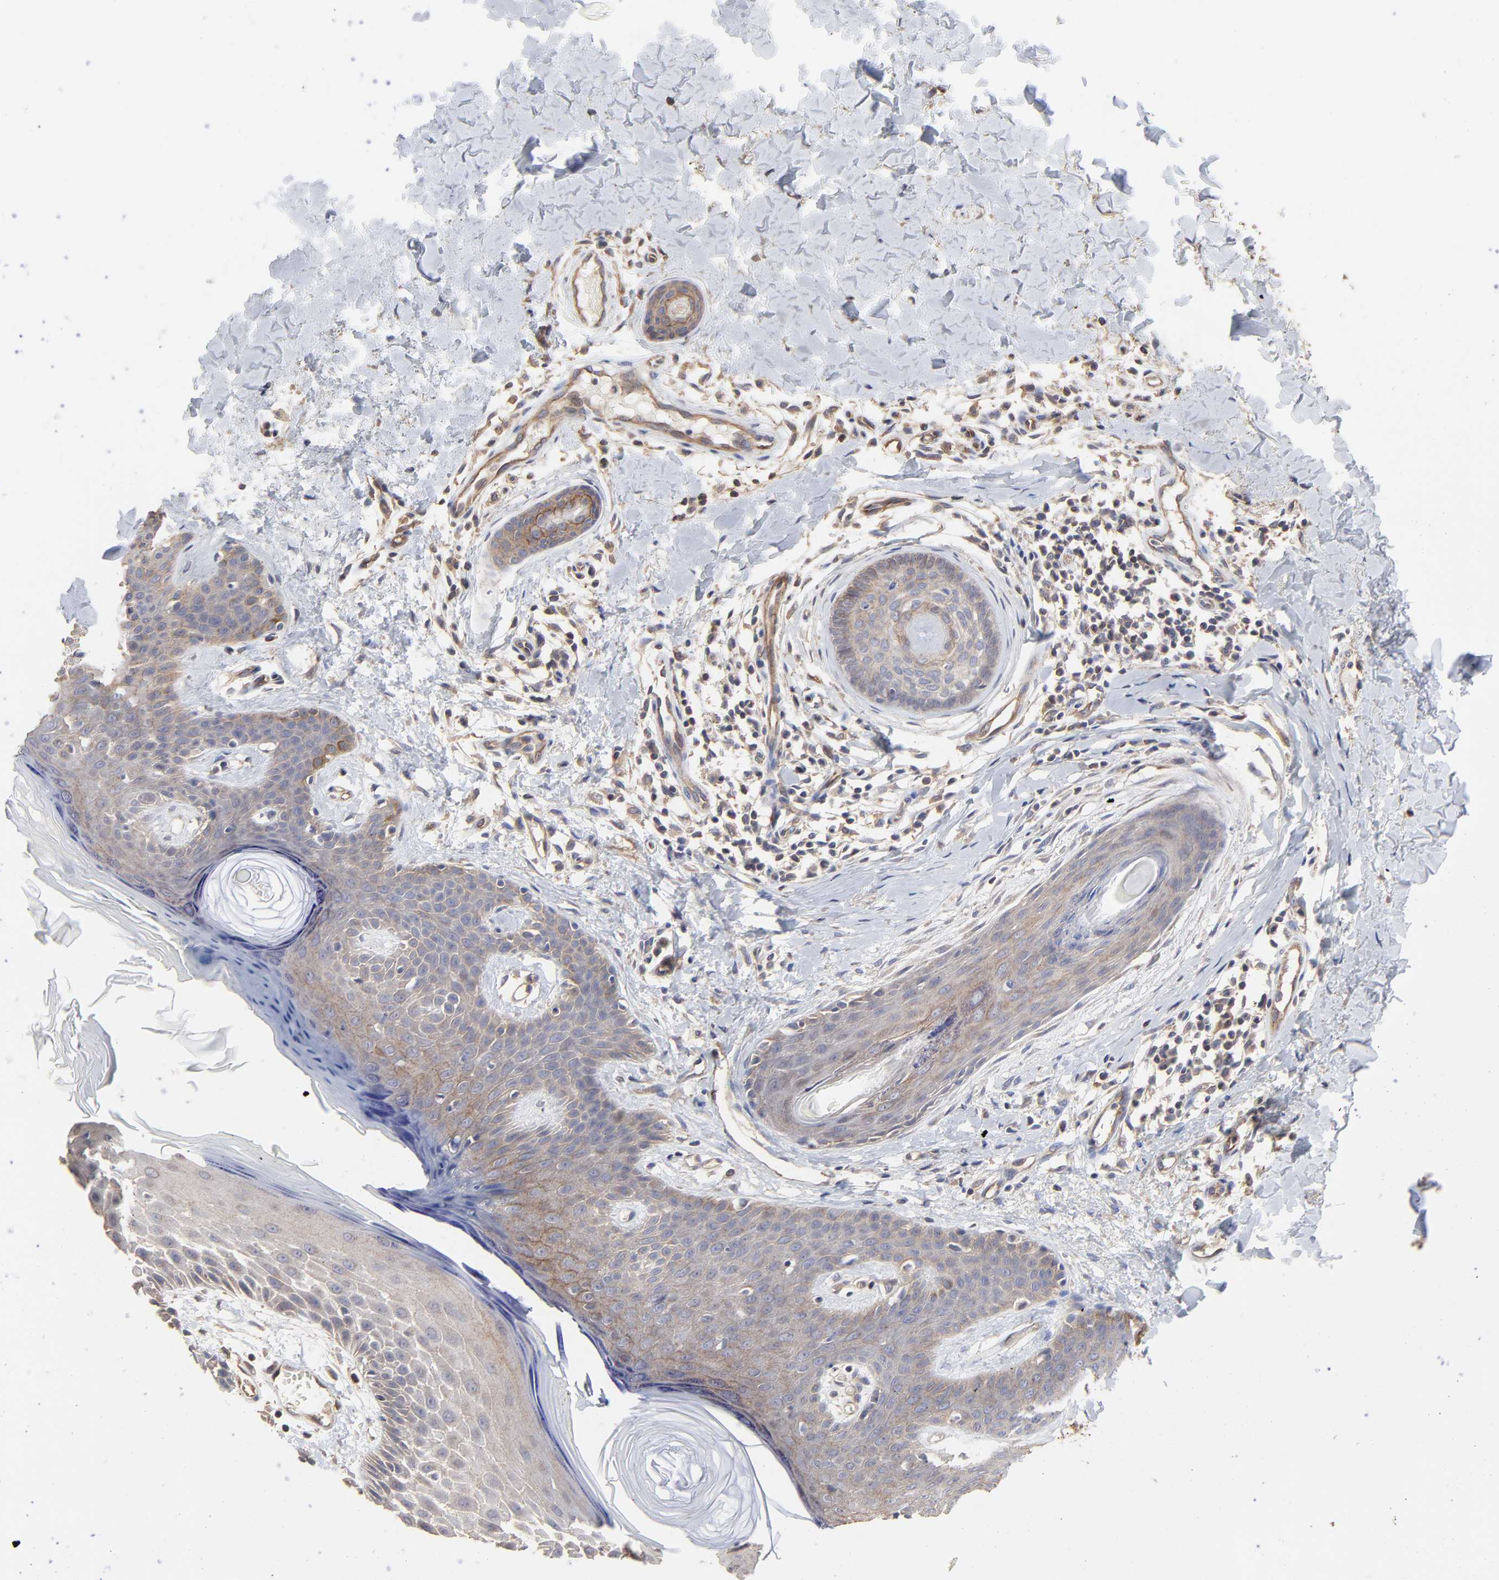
{"staining": {"intensity": "moderate", "quantity": "25%-75%", "location": "cytoplasmic/membranous"}, "tissue": "skin cancer", "cell_type": "Tumor cells", "image_type": "cancer", "snomed": [{"axis": "morphology", "description": "Basal cell carcinoma"}, {"axis": "topography", "description": "Skin"}], "caption": "Tumor cells exhibit moderate cytoplasmic/membranous staining in about 25%-75% of cells in basal cell carcinoma (skin).", "gene": "ARMT1", "patient": {"sex": "male", "age": 67}}